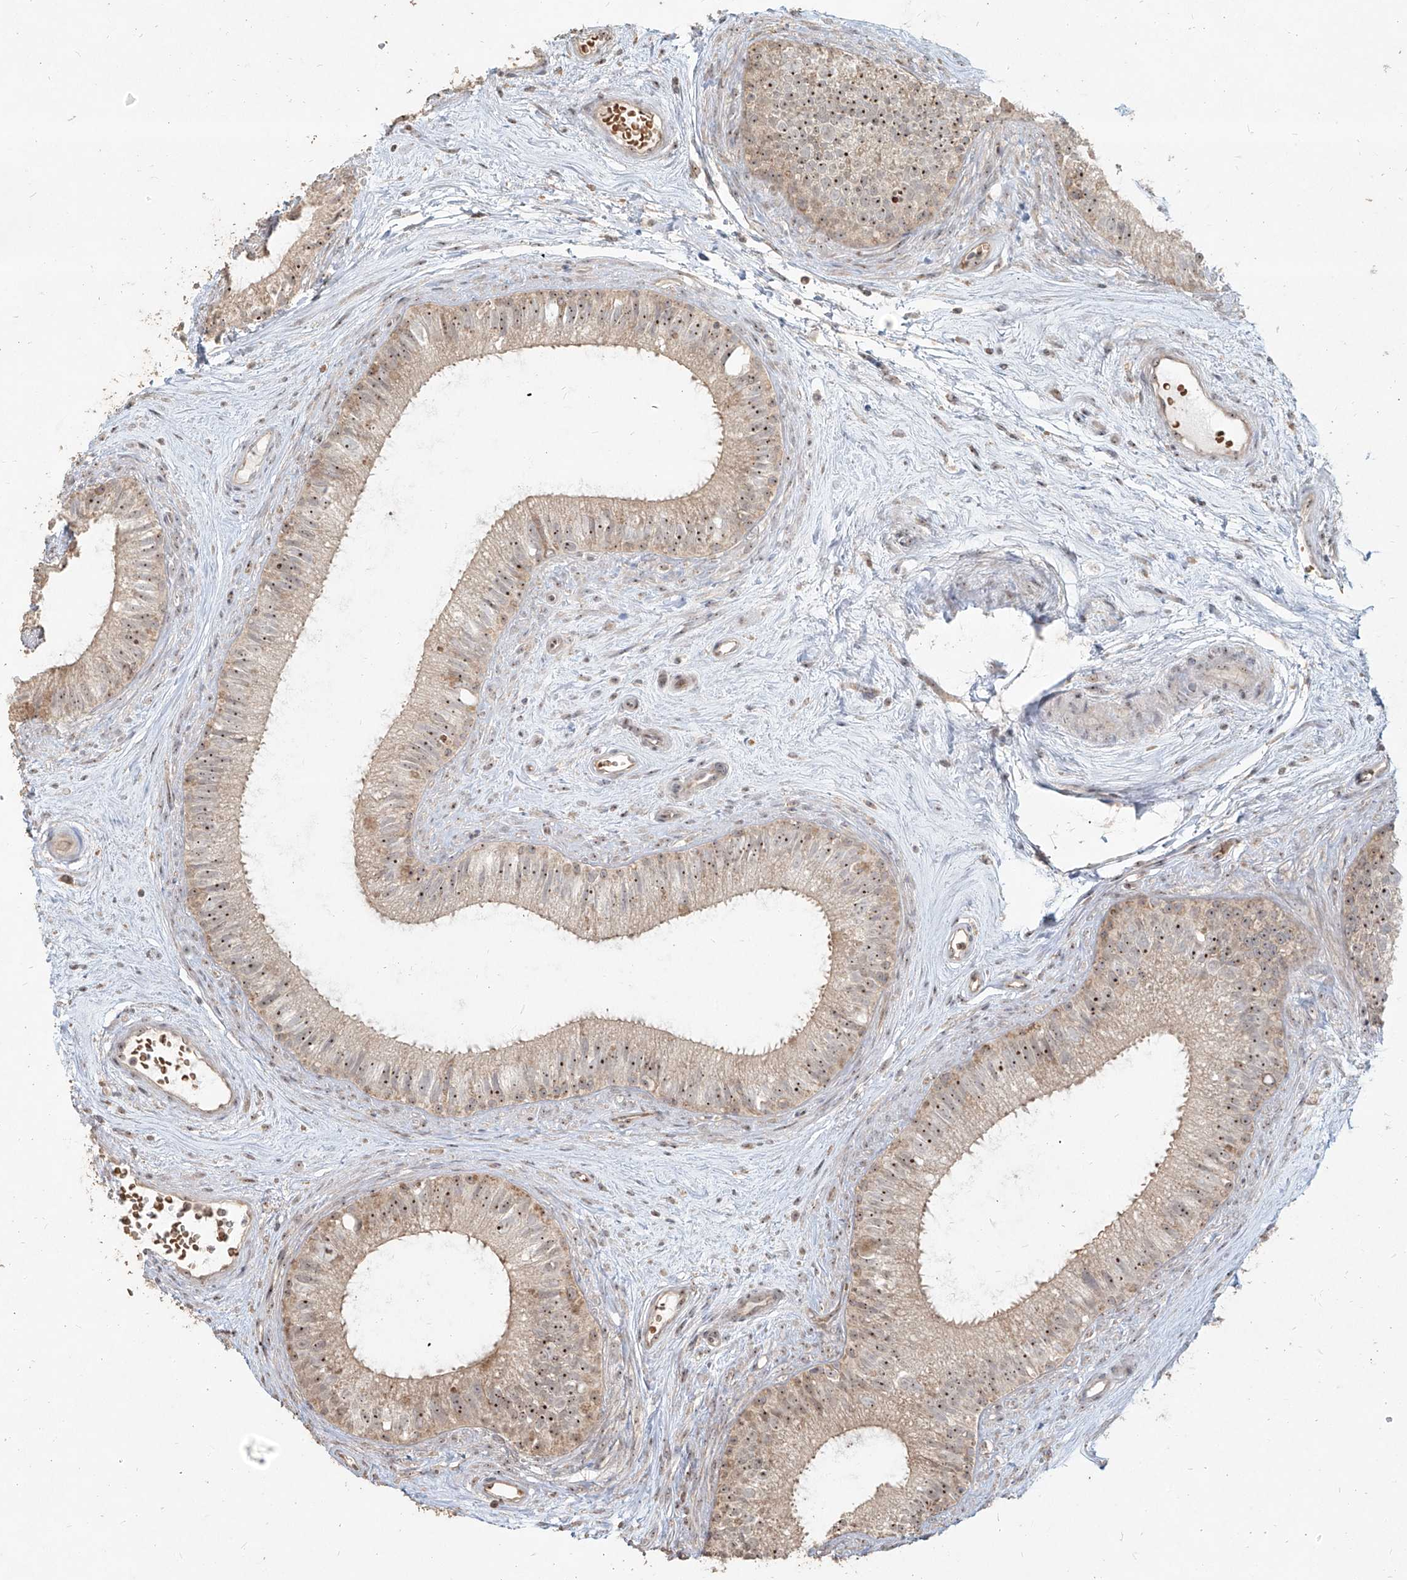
{"staining": {"intensity": "moderate", "quantity": ">75%", "location": "cytoplasmic/membranous,nuclear"}, "tissue": "epididymis", "cell_type": "Glandular cells", "image_type": "normal", "snomed": [{"axis": "morphology", "description": "Normal tissue, NOS"}, {"axis": "topography", "description": "Epididymis"}], "caption": "IHC of normal epididymis reveals medium levels of moderate cytoplasmic/membranous,nuclear positivity in about >75% of glandular cells.", "gene": "BYSL", "patient": {"sex": "male", "age": 71}}